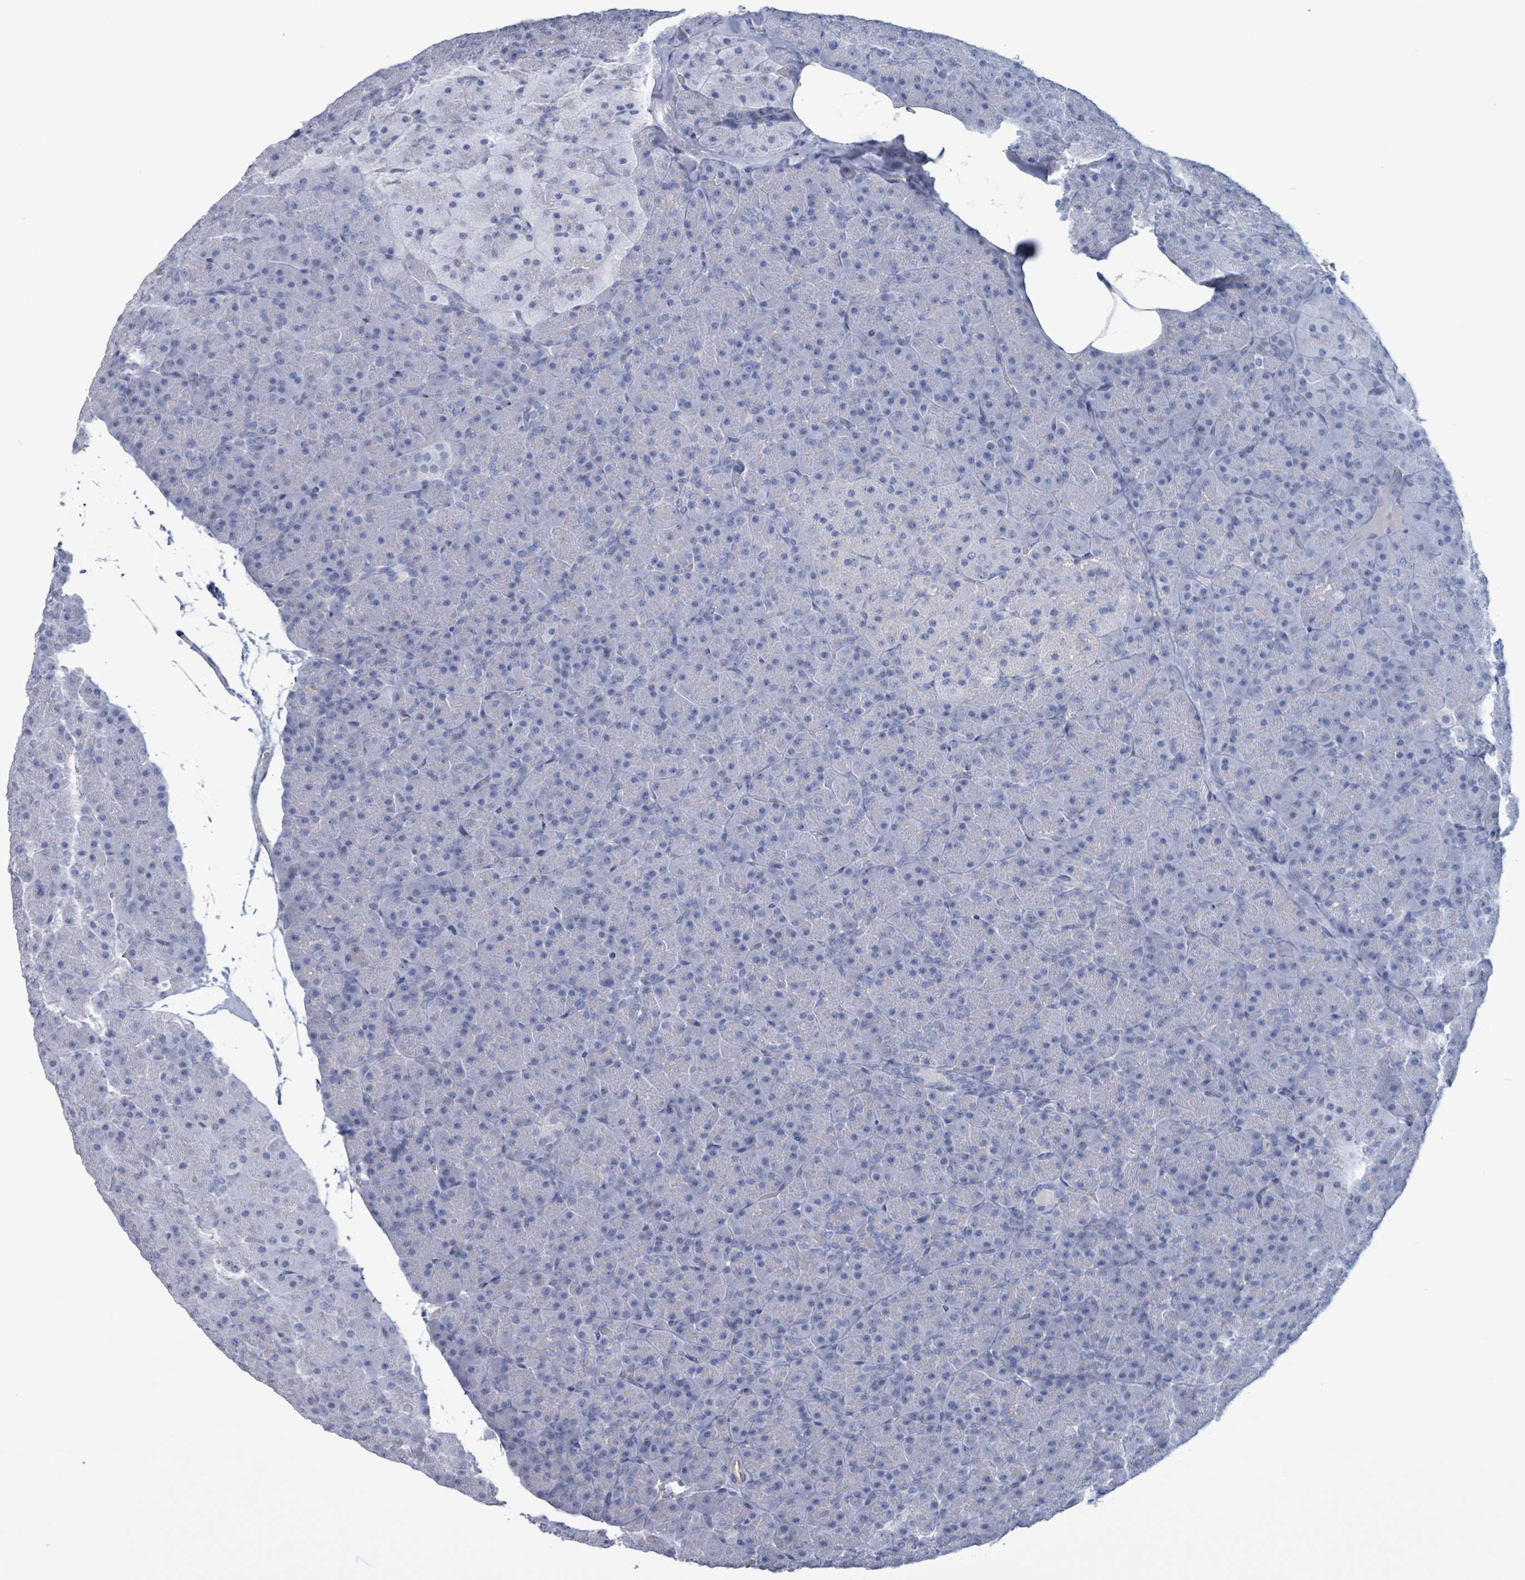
{"staining": {"intensity": "negative", "quantity": "none", "location": "none"}, "tissue": "pancreas", "cell_type": "Exocrine glandular cells", "image_type": "normal", "snomed": [{"axis": "morphology", "description": "Normal tissue, NOS"}, {"axis": "topography", "description": "Pancreas"}], "caption": "Exocrine glandular cells show no significant staining in unremarkable pancreas.", "gene": "CT45A10", "patient": {"sex": "male", "age": 36}}